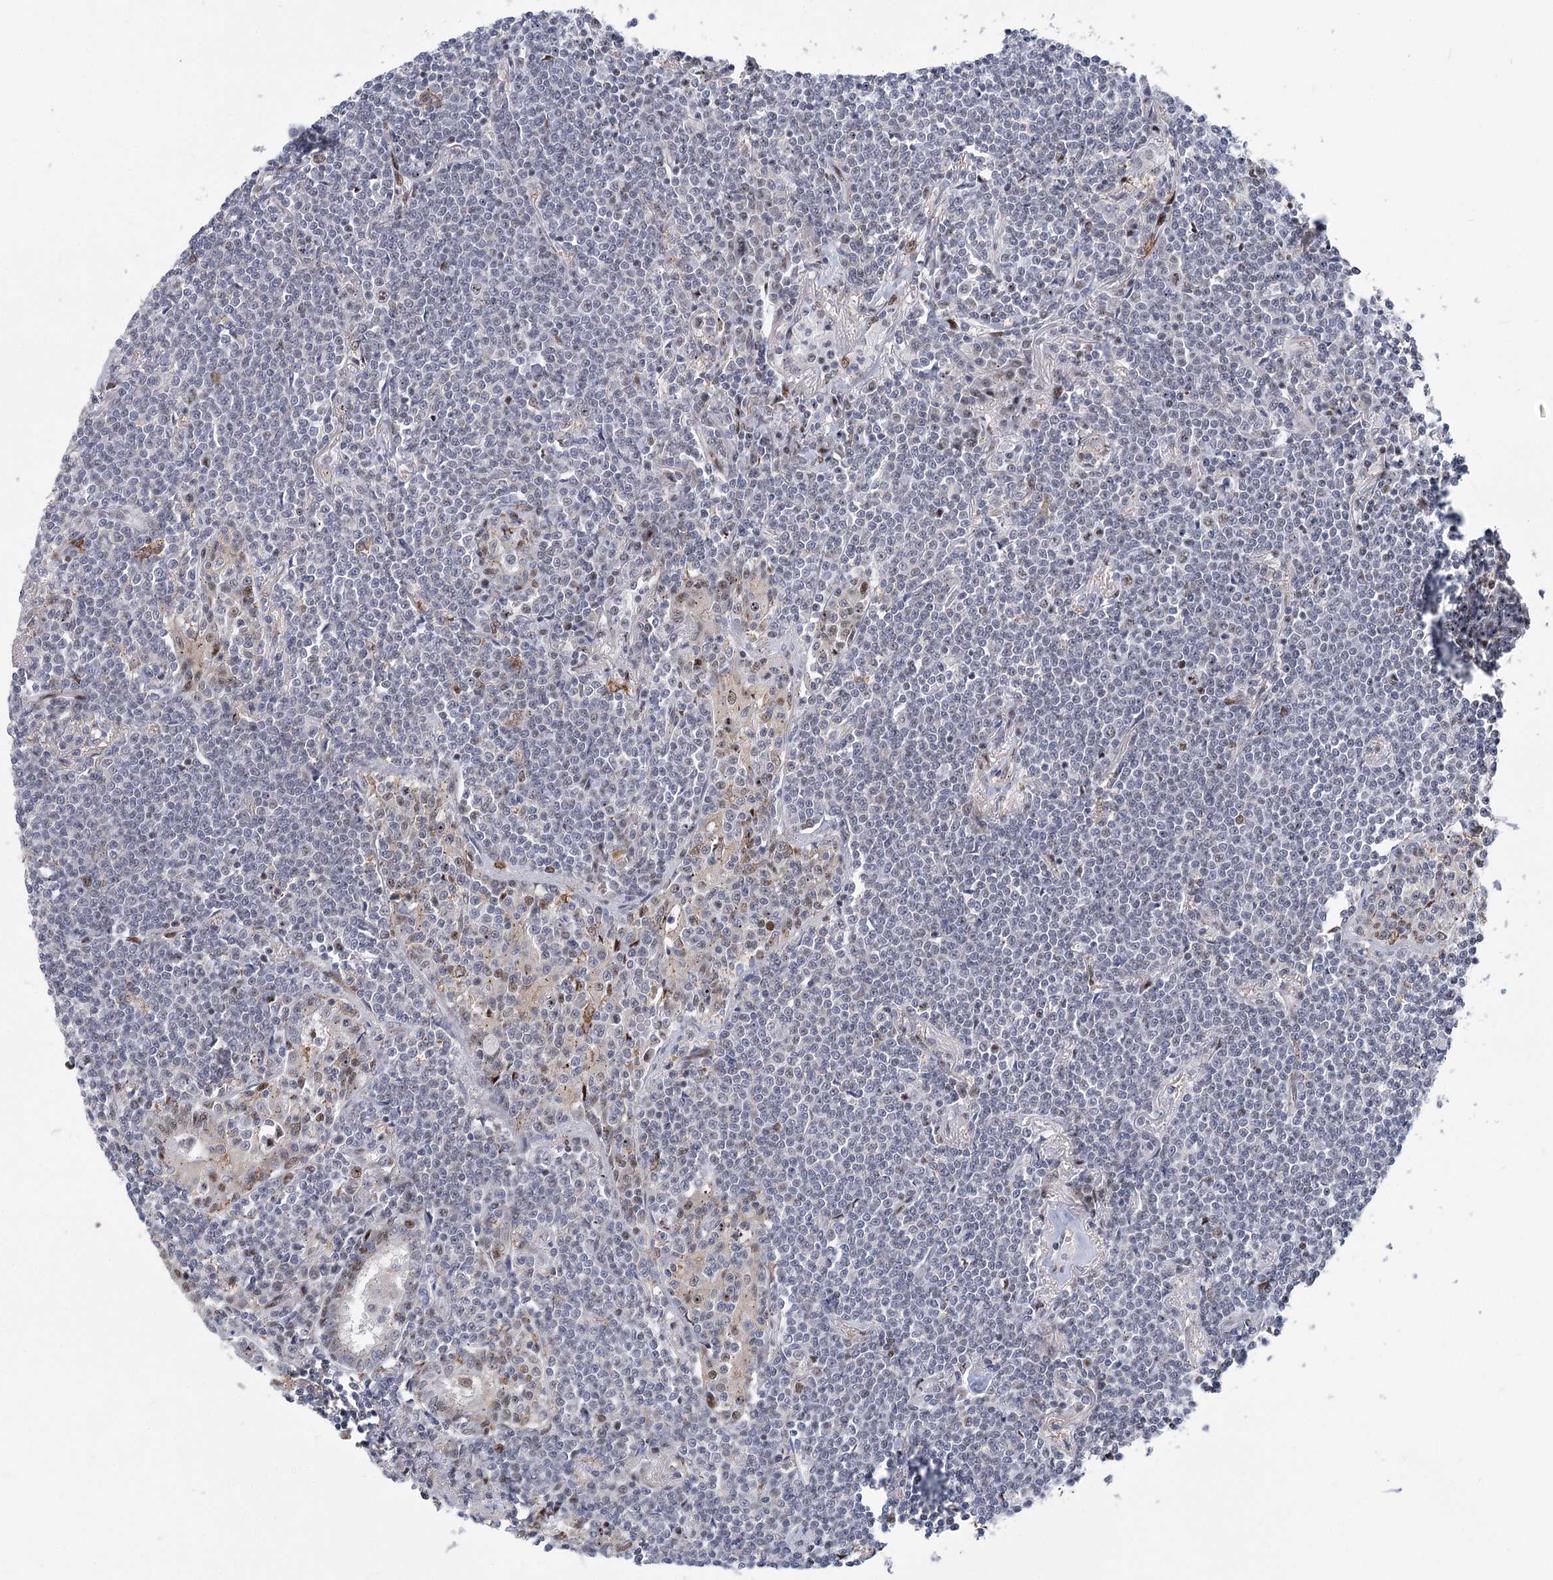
{"staining": {"intensity": "negative", "quantity": "none", "location": "none"}, "tissue": "lymphoma", "cell_type": "Tumor cells", "image_type": "cancer", "snomed": [{"axis": "morphology", "description": "Malignant lymphoma, non-Hodgkin's type, Low grade"}, {"axis": "topography", "description": "Lung"}], "caption": "Human low-grade malignant lymphoma, non-Hodgkin's type stained for a protein using immunohistochemistry (IHC) demonstrates no staining in tumor cells.", "gene": "CAMTA1", "patient": {"sex": "female", "age": 71}}